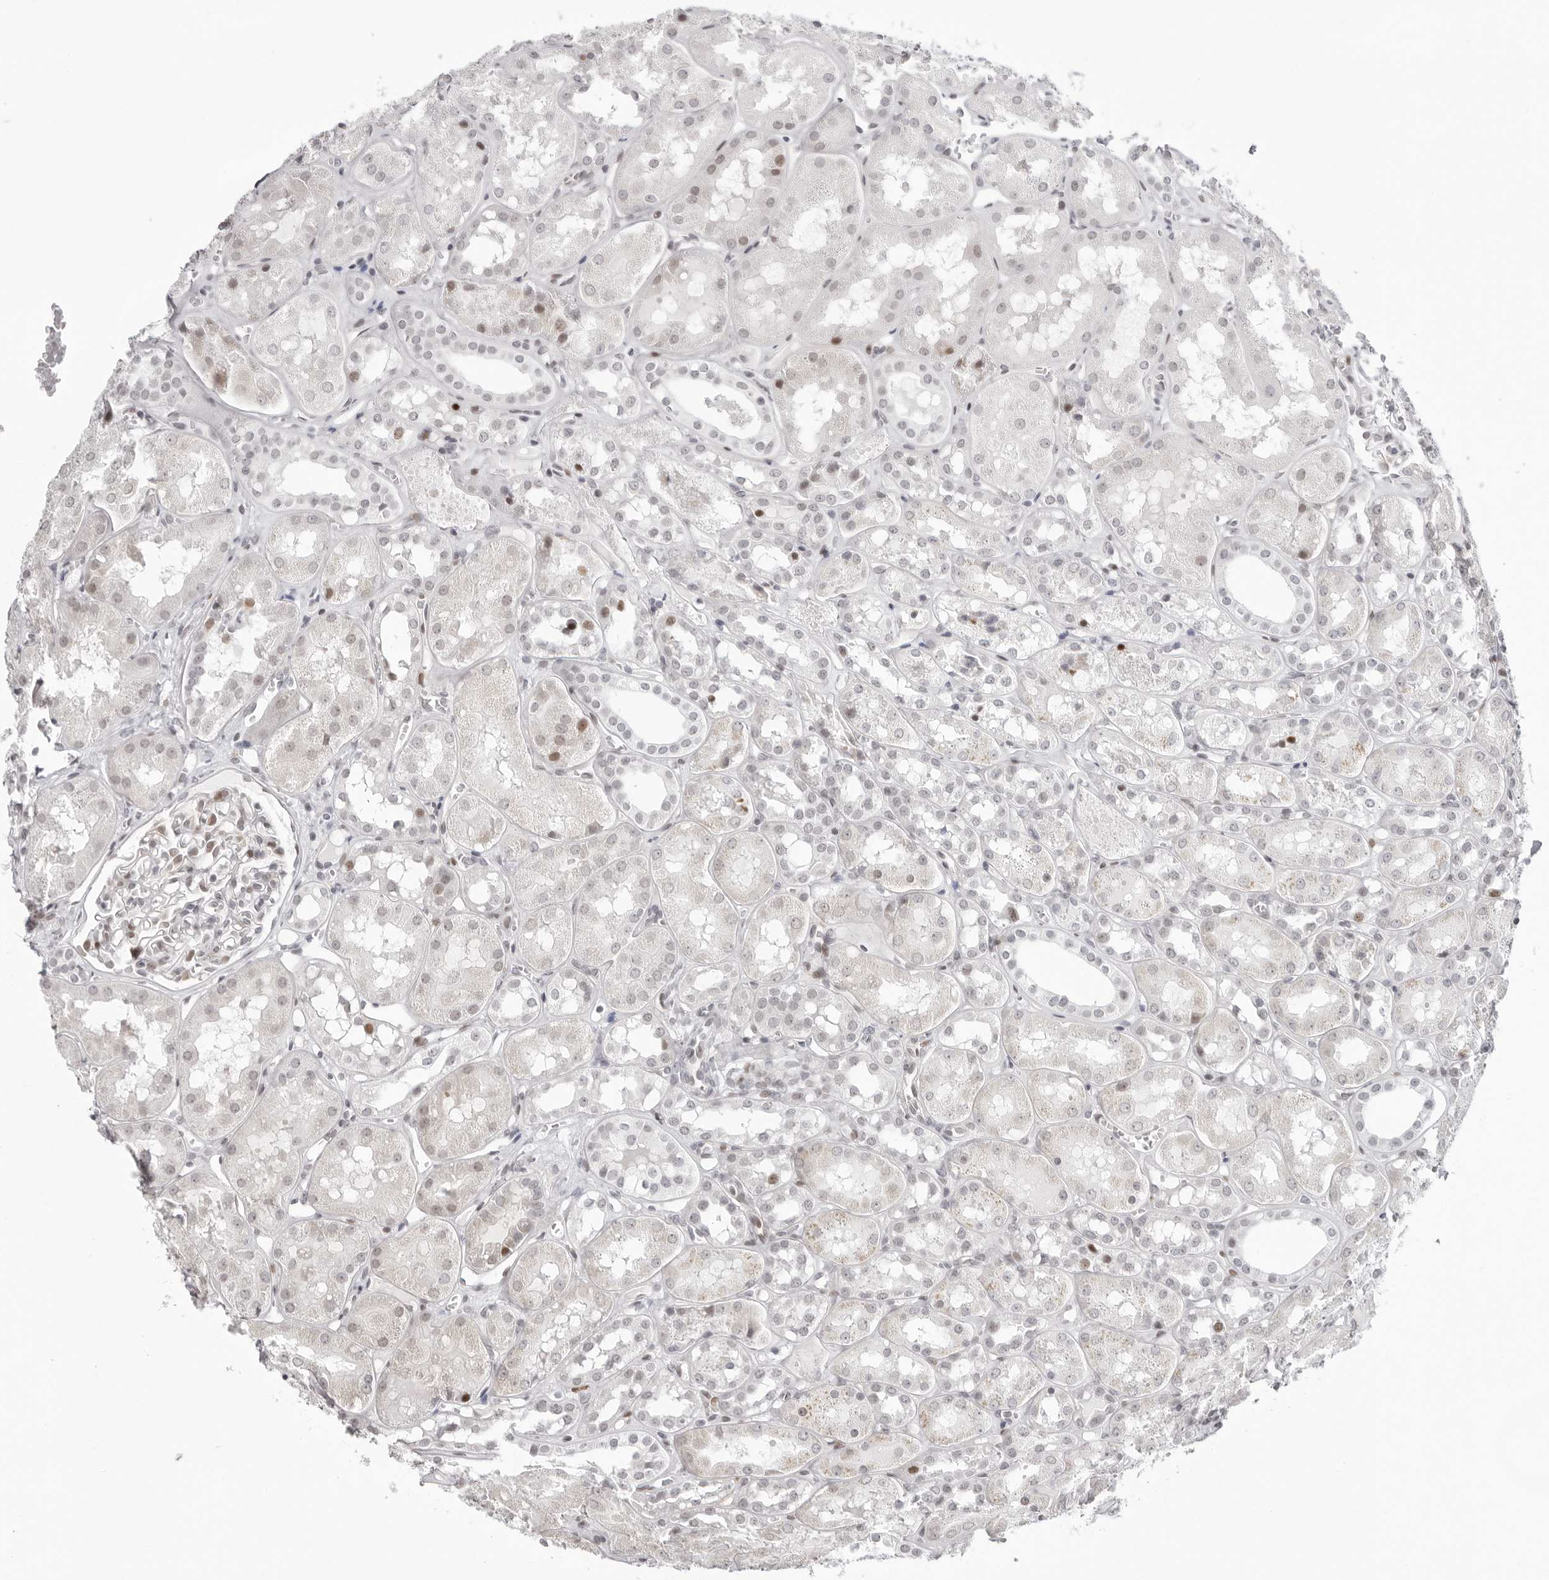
{"staining": {"intensity": "moderate", "quantity": "<25%", "location": "nuclear"}, "tissue": "kidney", "cell_type": "Cells in glomeruli", "image_type": "normal", "snomed": [{"axis": "morphology", "description": "Normal tissue, NOS"}, {"axis": "topography", "description": "Kidney"}], "caption": "DAB immunohistochemical staining of benign kidney displays moderate nuclear protein staining in approximately <25% of cells in glomeruli. Immunohistochemistry (ihc) stains the protein of interest in brown and the nuclei are stained blue.", "gene": "NTPCR", "patient": {"sex": "male", "age": 16}}